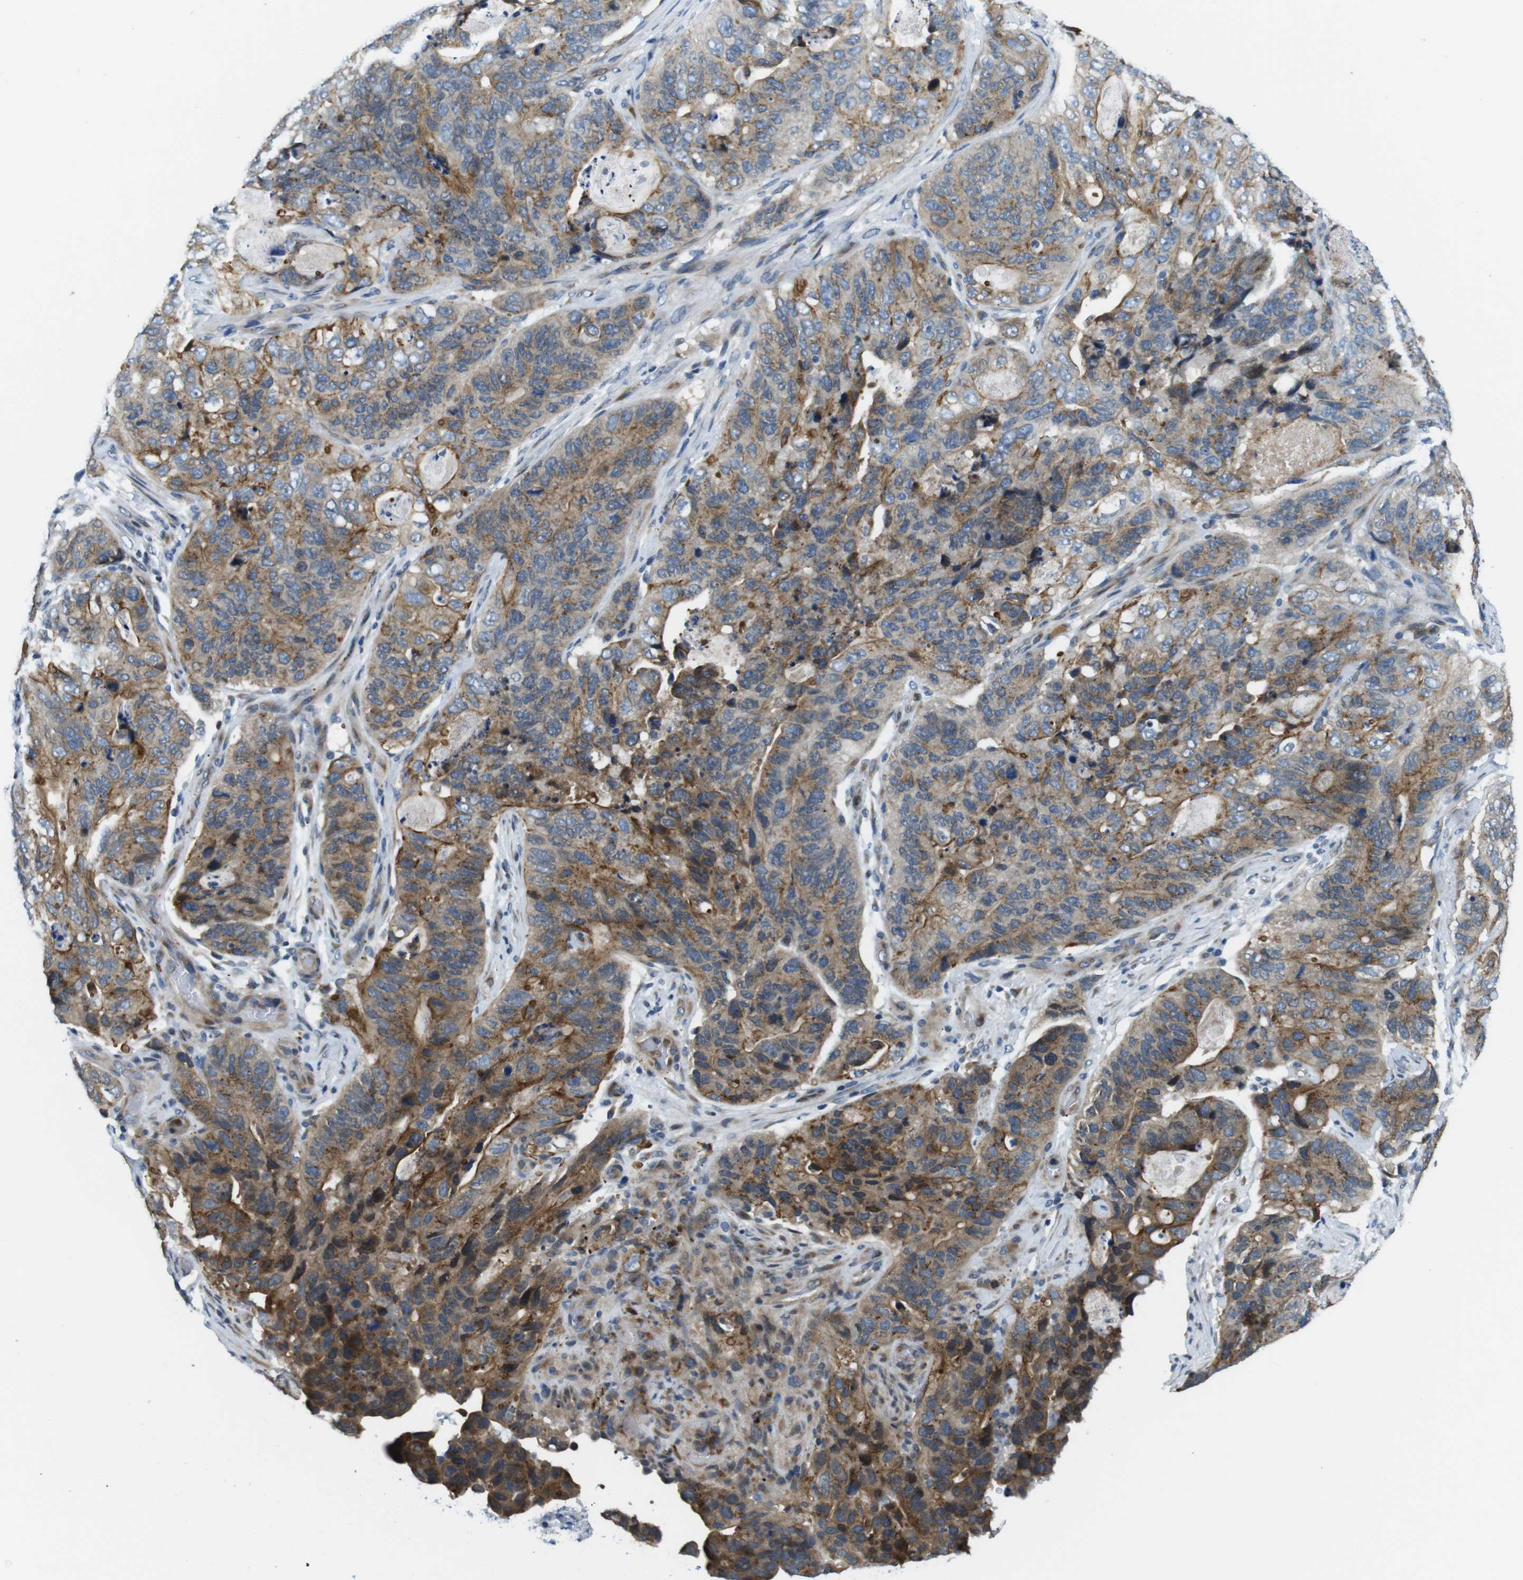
{"staining": {"intensity": "moderate", "quantity": ">75%", "location": "cytoplasmic/membranous"}, "tissue": "stomach cancer", "cell_type": "Tumor cells", "image_type": "cancer", "snomed": [{"axis": "morphology", "description": "Adenocarcinoma, NOS"}, {"axis": "topography", "description": "Stomach"}], "caption": "Brown immunohistochemical staining in human stomach cancer (adenocarcinoma) exhibits moderate cytoplasmic/membranous expression in approximately >75% of tumor cells.", "gene": "ZDHHC3", "patient": {"sex": "female", "age": 89}}